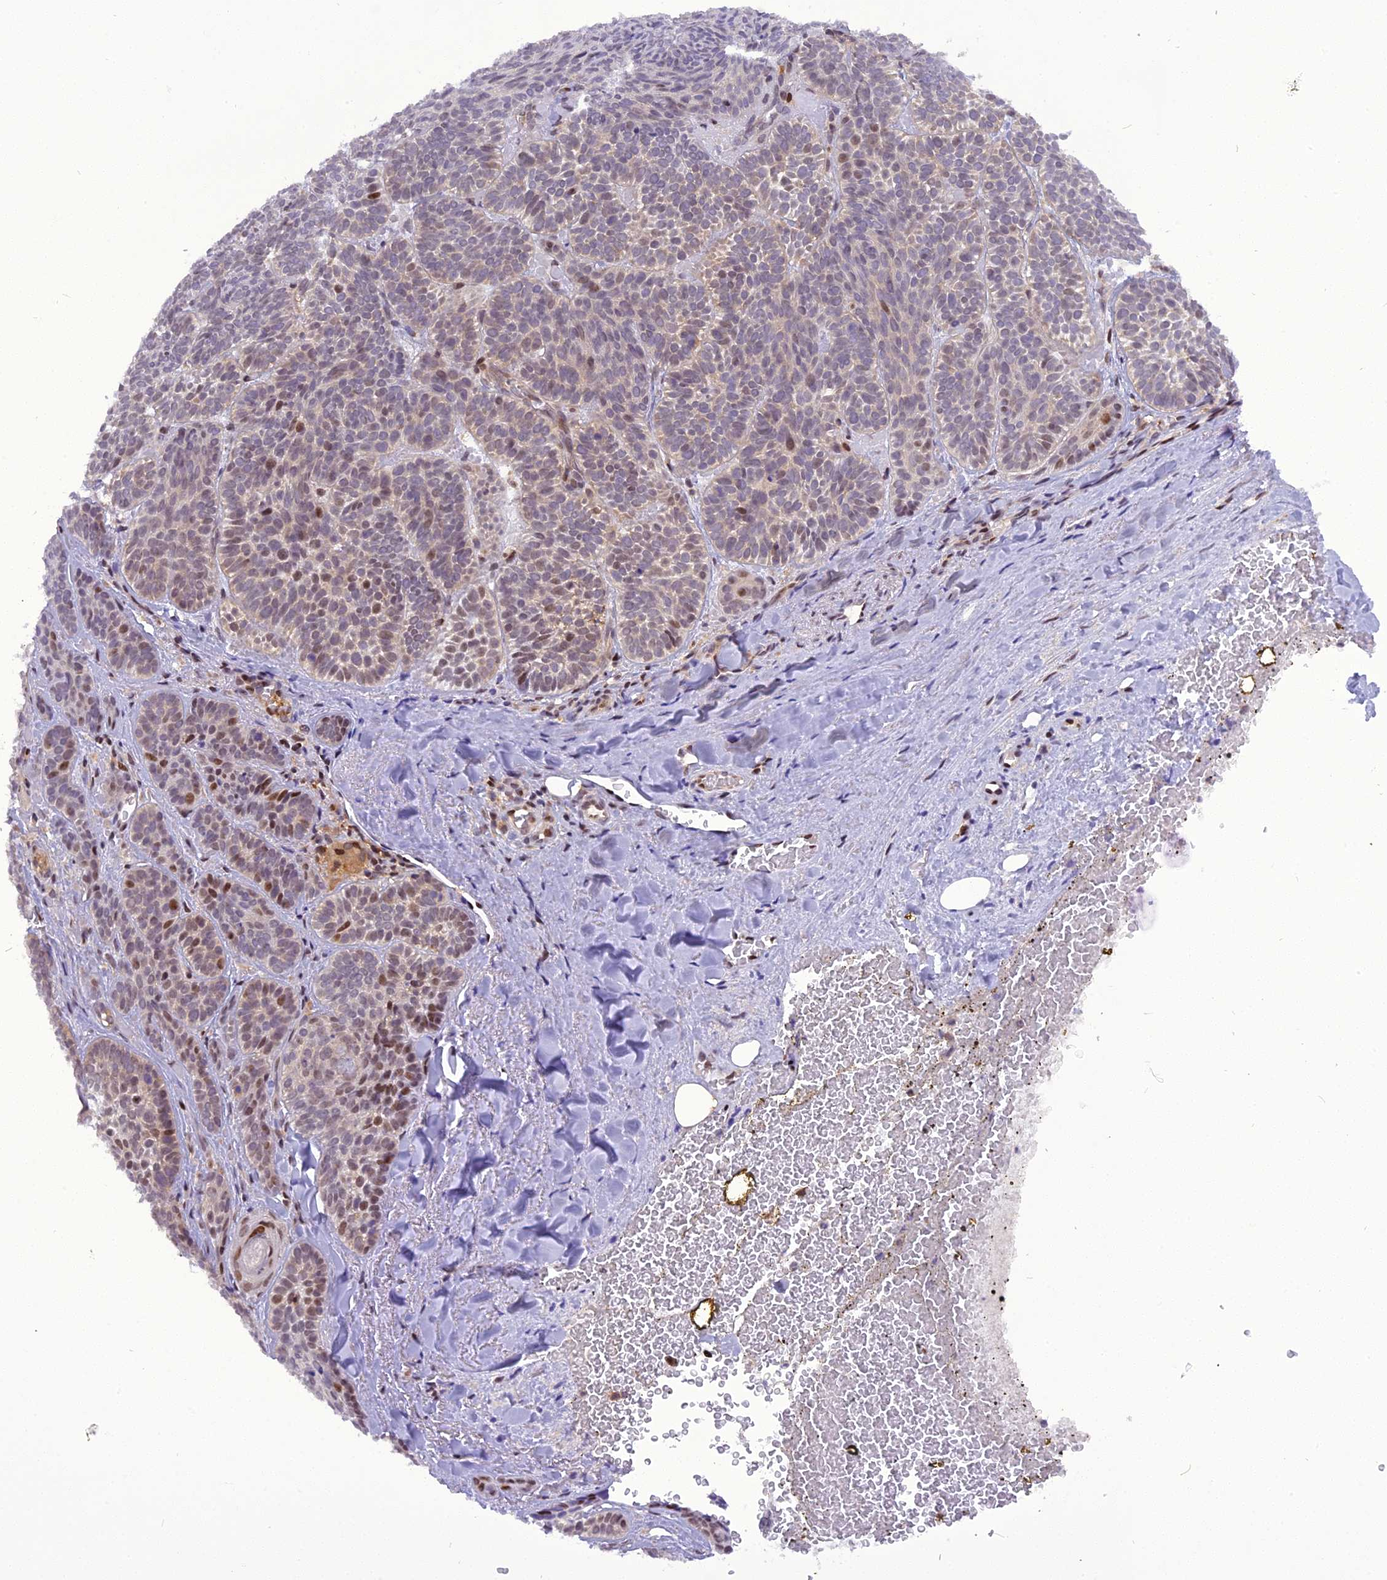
{"staining": {"intensity": "moderate", "quantity": "<25%", "location": "nuclear"}, "tissue": "skin cancer", "cell_type": "Tumor cells", "image_type": "cancer", "snomed": [{"axis": "morphology", "description": "Basal cell carcinoma"}, {"axis": "topography", "description": "Skin"}], "caption": "Immunohistochemistry image of human skin cancer (basal cell carcinoma) stained for a protein (brown), which displays low levels of moderate nuclear expression in approximately <25% of tumor cells.", "gene": "RABGGTA", "patient": {"sex": "male", "age": 85}}